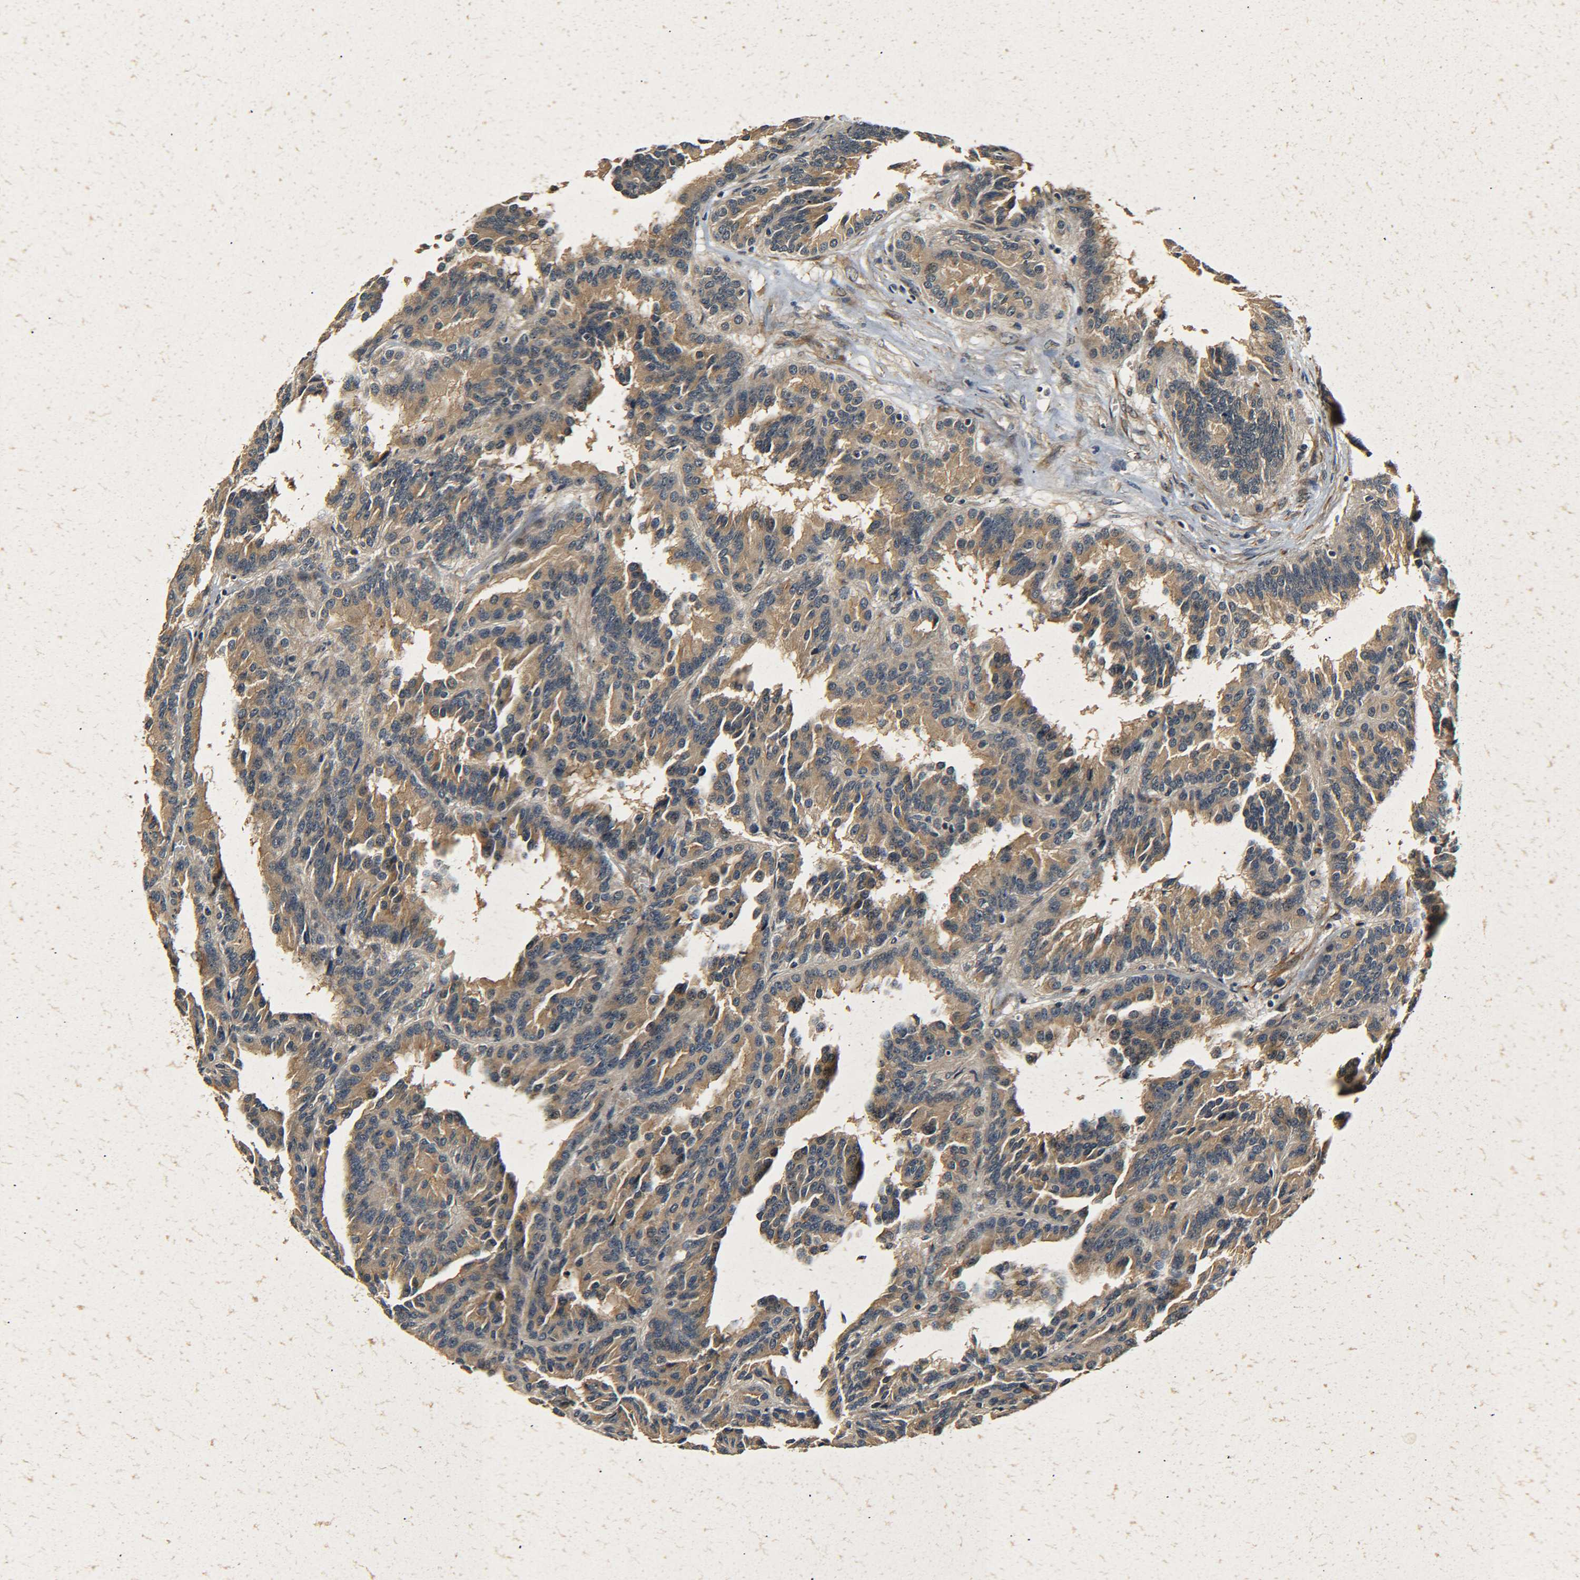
{"staining": {"intensity": "moderate", "quantity": ">75%", "location": "cytoplasmic/membranous"}, "tissue": "renal cancer", "cell_type": "Tumor cells", "image_type": "cancer", "snomed": [{"axis": "morphology", "description": "Adenocarcinoma, NOS"}, {"axis": "topography", "description": "Kidney"}], "caption": "Tumor cells display medium levels of moderate cytoplasmic/membranous staining in about >75% of cells in human renal adenocarcinoma.", "gene": "MEIS1", "patient": {"sex": "male", "age": 46}}